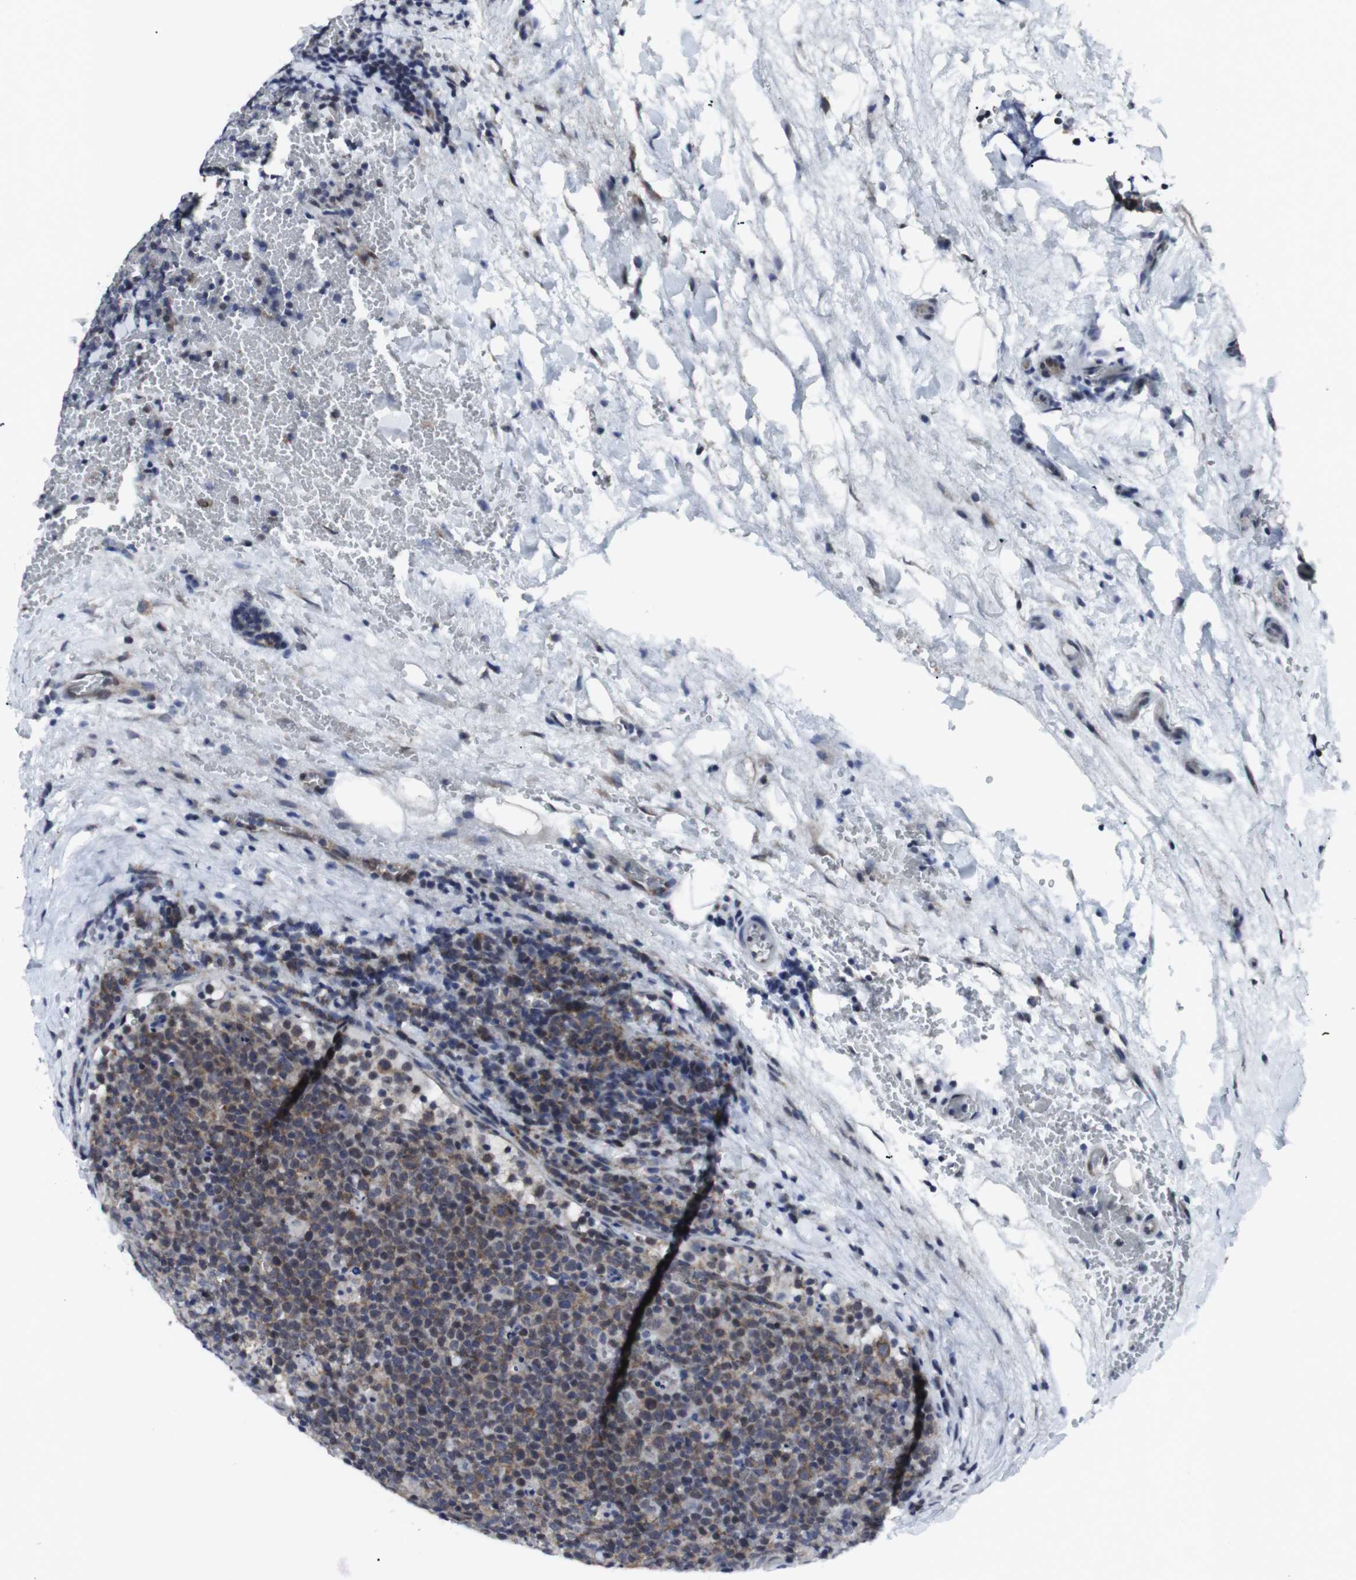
{"staining": {"intensity": "moderate", "quantity": ">75%", "location": "cytoplasmic/membranous"}, "tissue": "lymphoma", "cell_type": "Tumor cells", "image_type": "cancer", "snomed": [{"axis": "morphology", "description": "Malignant lymphoma, non-Hodgkin's type, High grade"}, {"axis": "topography", "description": "Lymph node"}], "caption": "Brown immunohistochemical staining in human malignant lymphoma, non-Hodgkin's type (high-grade) reveals moderate cytoplasmic/membranous positivity in approximately >75% of tumor cells.", "gene": "GEMIN2", "patient": {"sex": "male", "age": 61}}